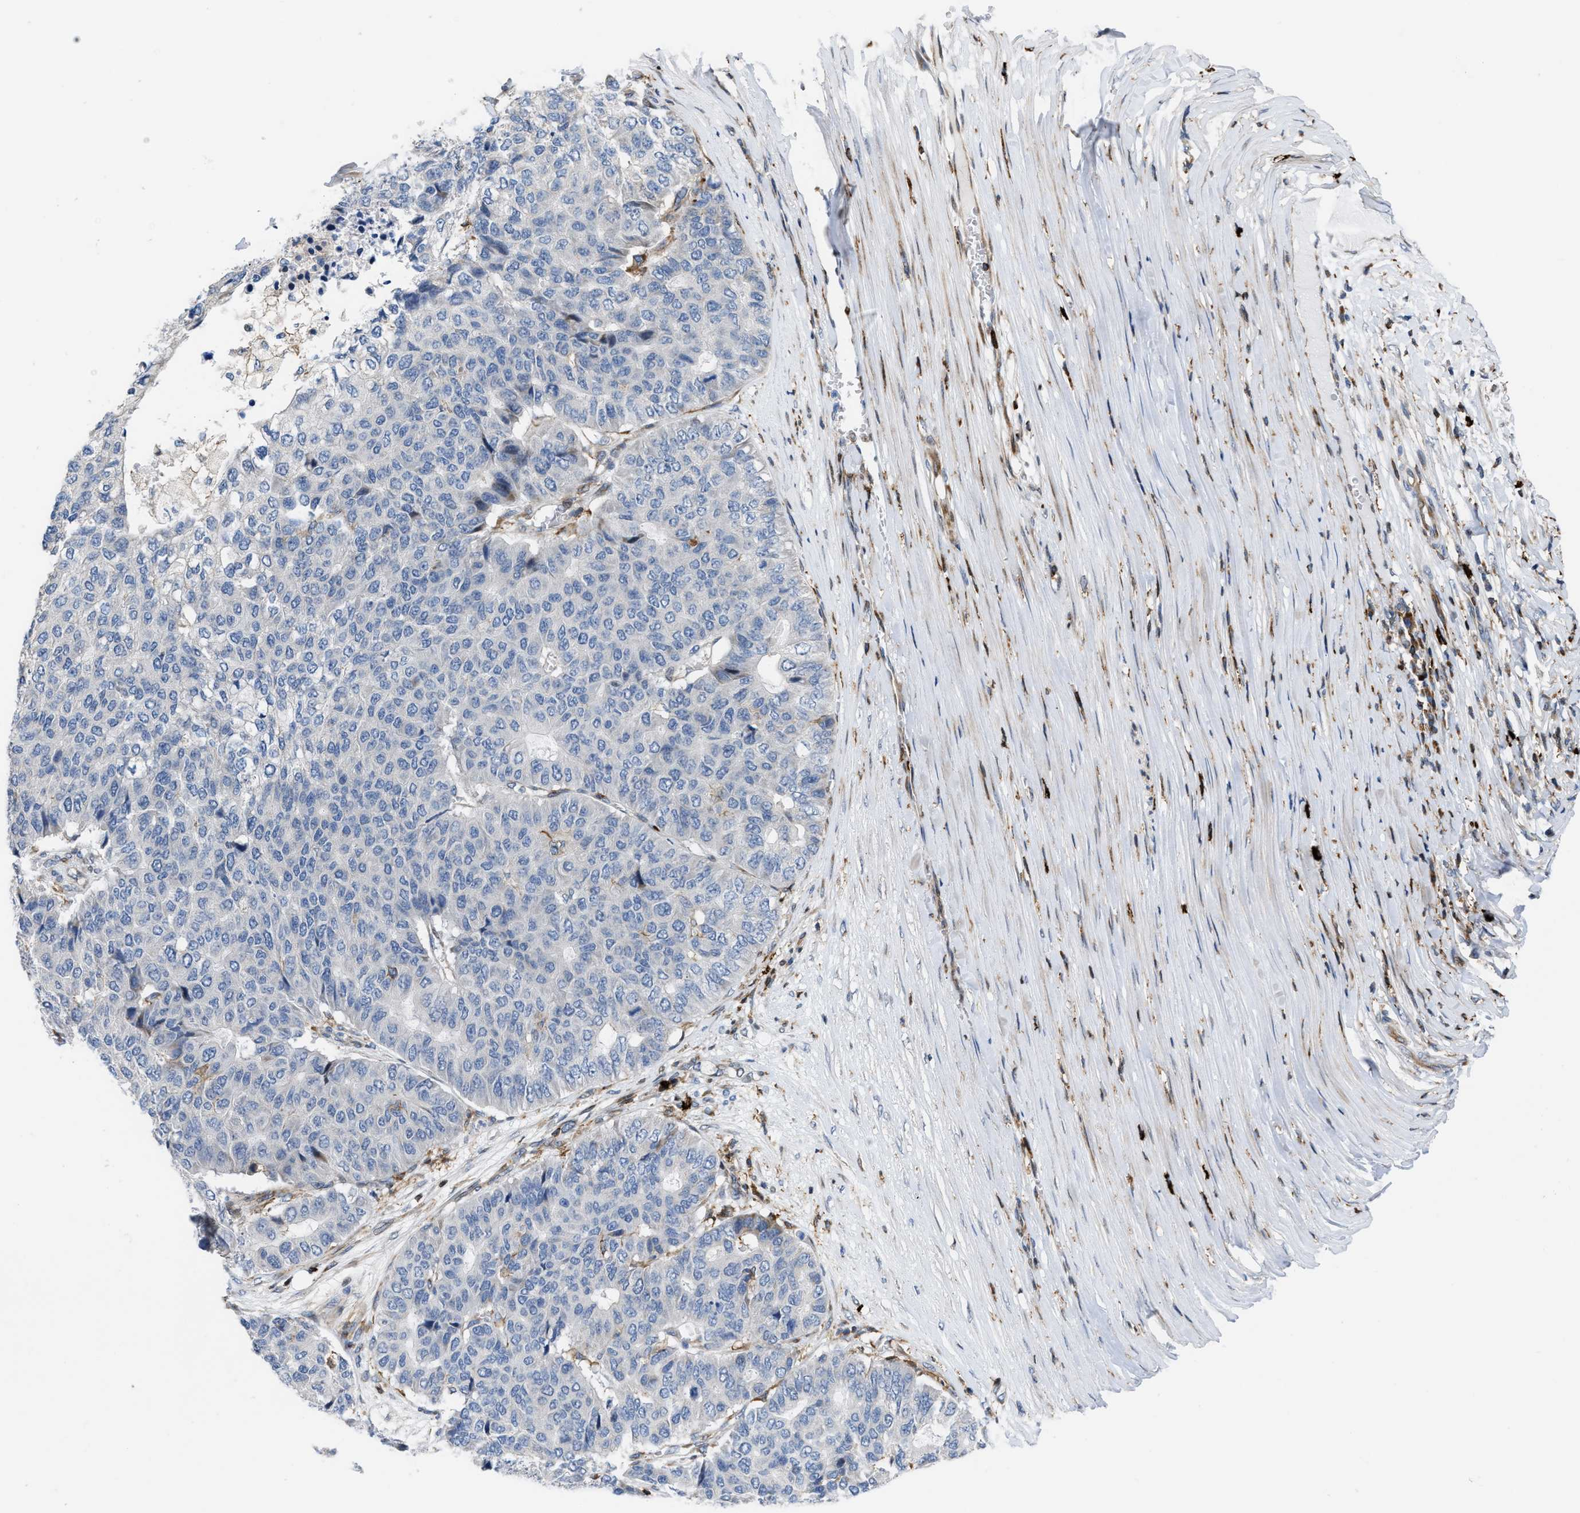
{"staining": {"intensity": "negative", "quantity": "none", "location": "none"}, "tissue": "pancreatic cancer", "cell_type": "Tumor cells", "image_type": "cancer", "snomed": [{"axis": "morphology", "description": "Adenocarcinoma, NOS"}, {"axis": "topography", "description": "Pancreas"}], "caption": "This is a photomicrograph of IHC staining of pancreatic cancer (adenocarcinoma), which shows no positivity in tumor cells.", "gene": "ATP9A", "patient": {"sex": "male", "age": 50}}